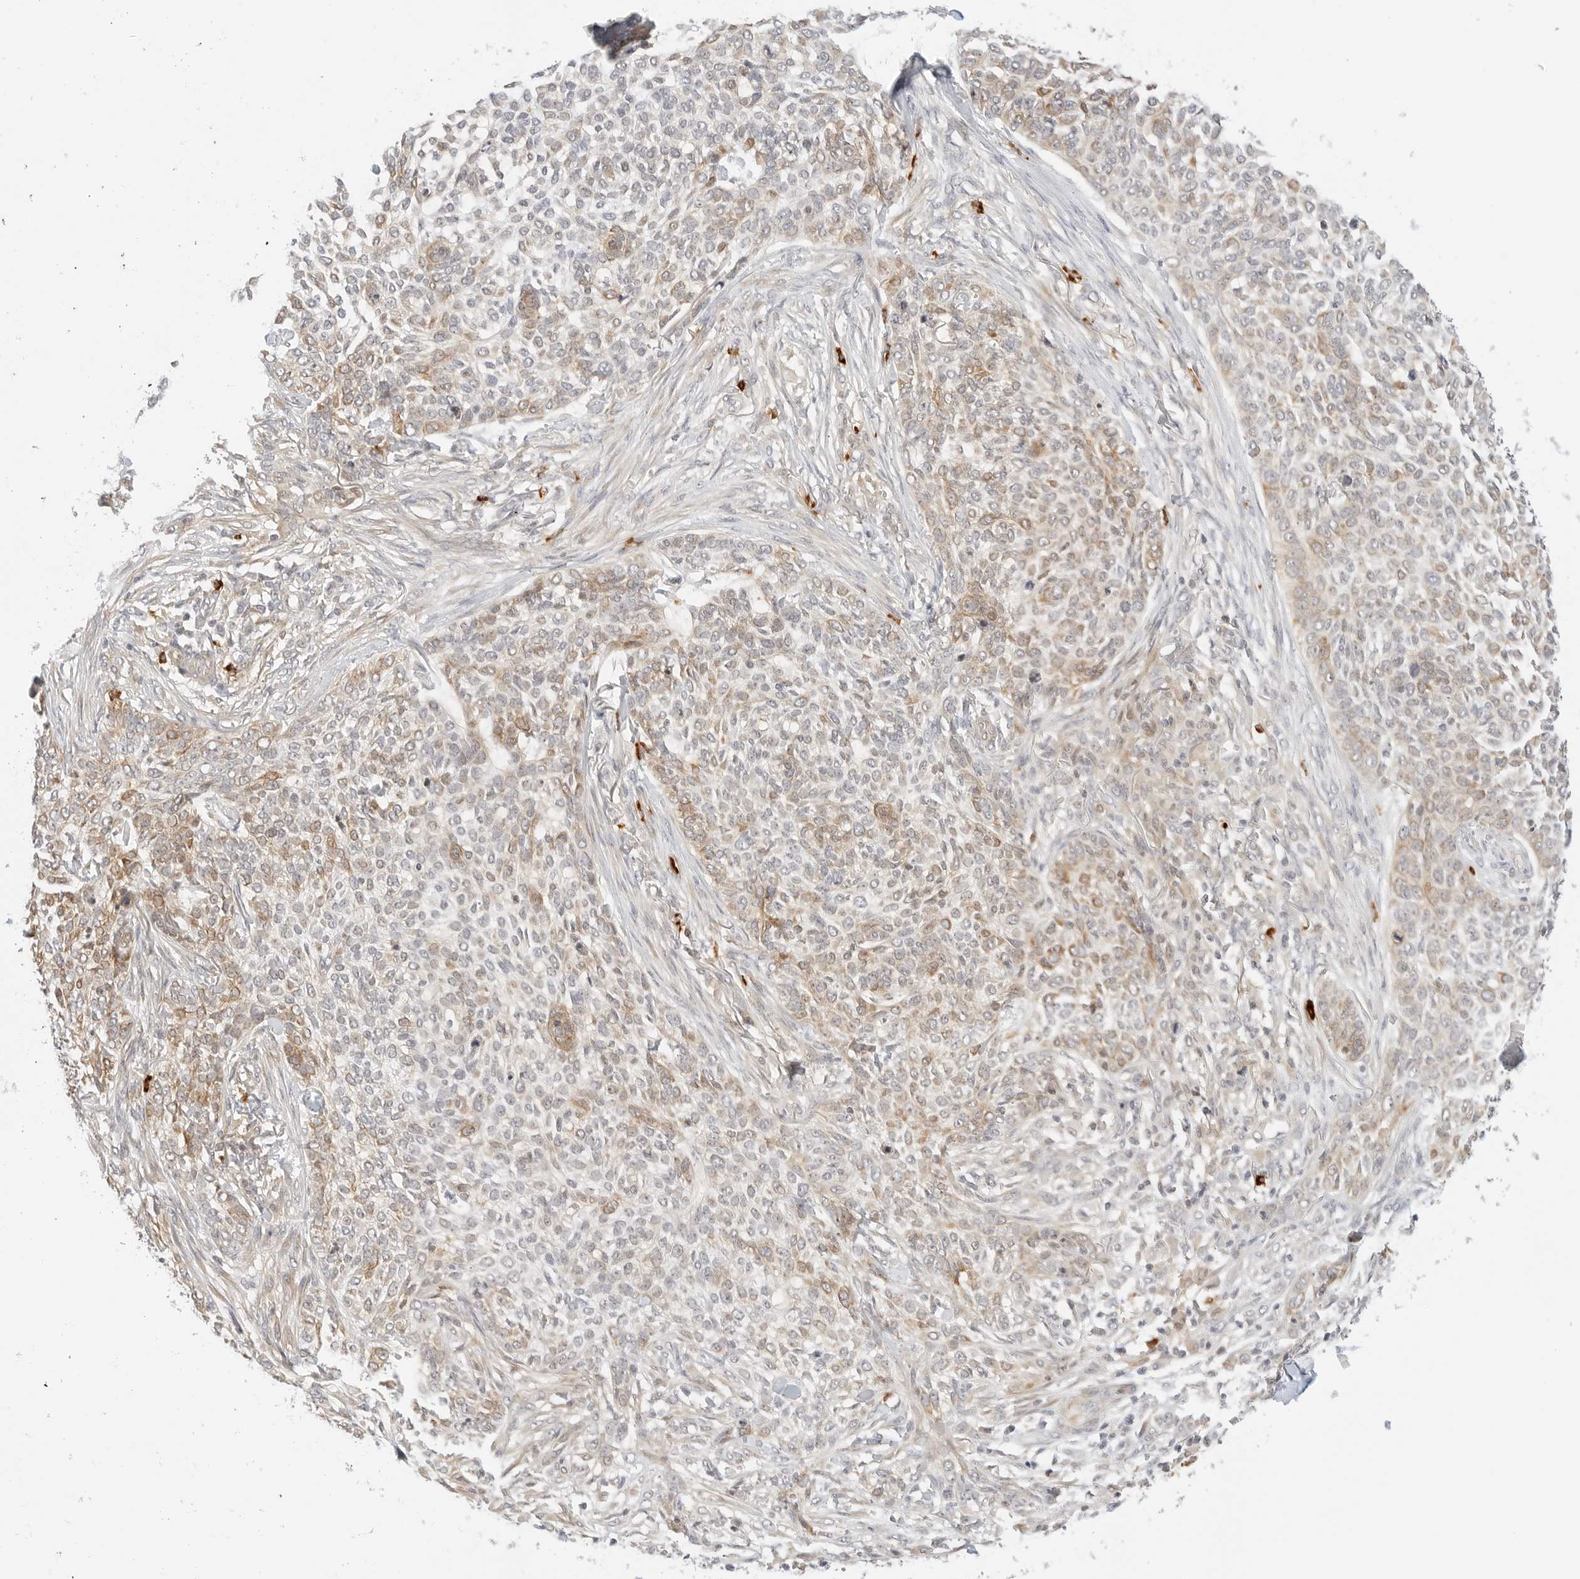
{"staining": {"intensity": "moderate", "quantity": "25%-75%", "location": "cytoplasmic/membranous"}, "tissue": "skin cancer", "cell_type": "Tumor cells", "image_type": "cancer", "snomed": [{"axis": "morphology", "description": "Basal cell carcinoma"}, {"axis": "topography", "description": "Skin"}], "caption": "Immunohistochemical staining of skin cancer exhibits moderate cytoplasmic/membranous protein staining in about 25%-75% of tumor cells. (DAB (3,3'-diaminobenzidine) IHC with brightfield microscopy, high magnification).", "gene": "TEKT2", "patient": {"sex": "female", "age": 64}}